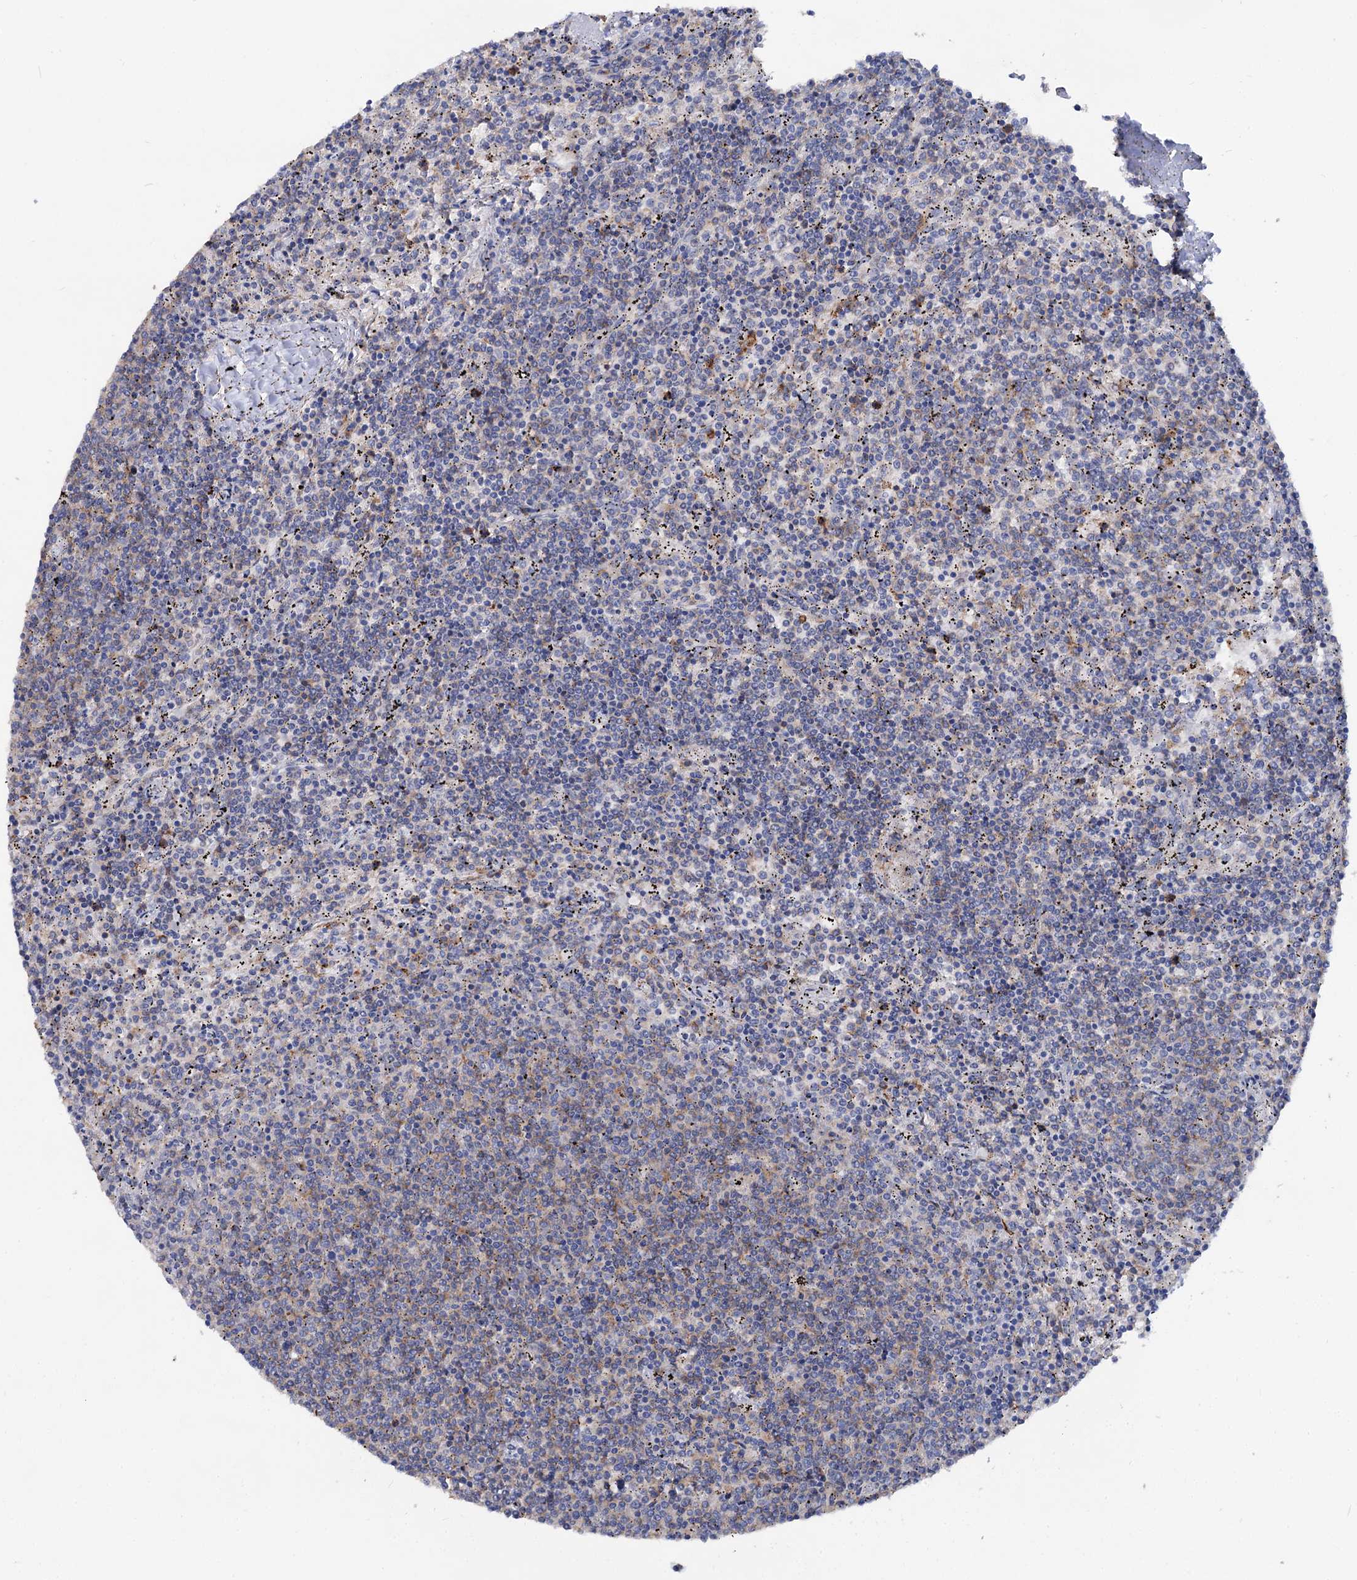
{"staining": {"intensity": "negative", "quantity": "none", "location": "none"}, "tissue": "lymphoma", "cell_type": "Tumor cells", "image_type": "cancer", "snomed": [{"axis": "morphology", "description": "Malignant lymphoma, non-Hodgkin's type, Low grade"}, {"axis": "topography", "description": "Spleen"}], "caption": "Tumor cells show no significant protein expression in lymphoma. (DAB (3,3'-diaminobenzidine) immunohistochemistry visualized using brightfield microscopy, high magnification).", "gene": "HVCN1", "patient": {"sex": "female", "age": 50}}